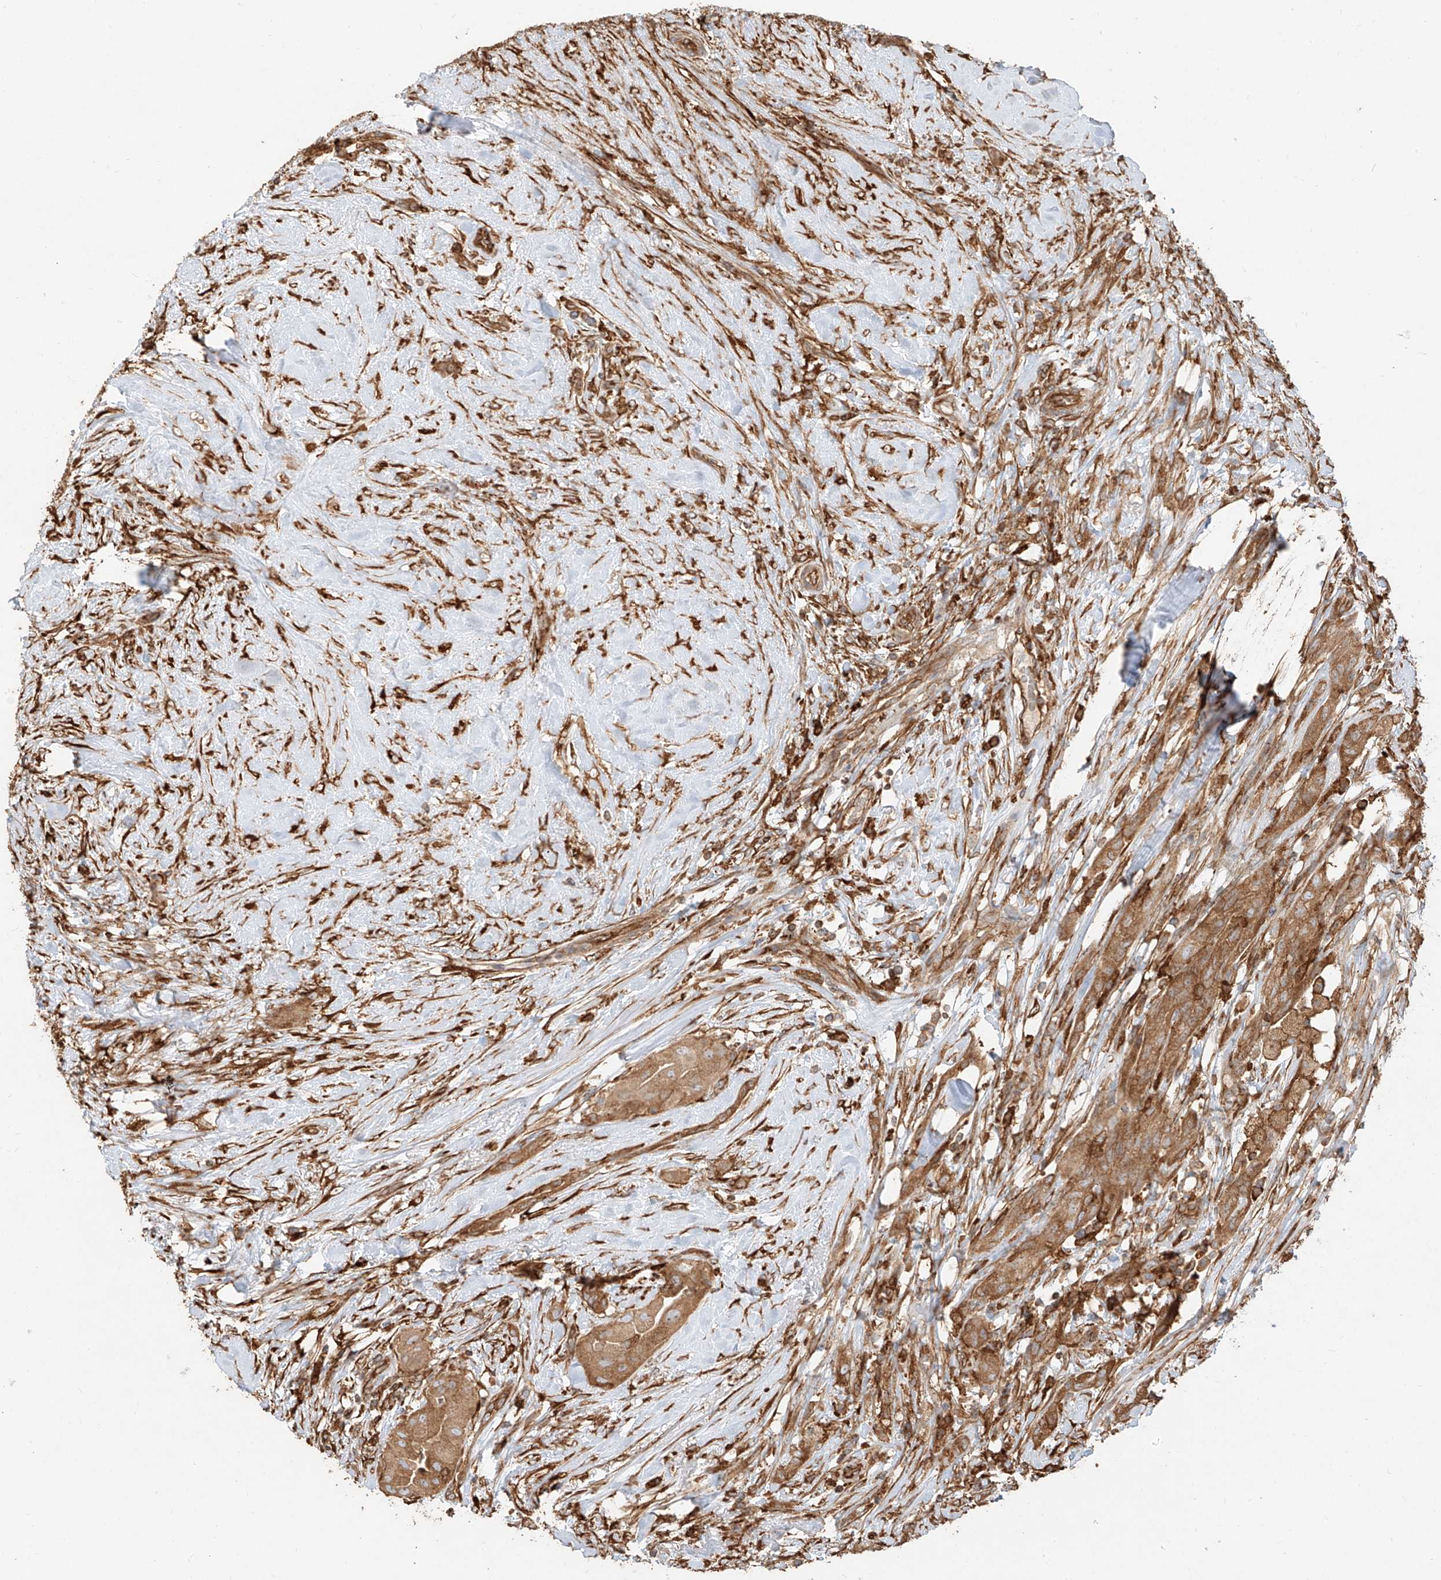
{"staining": {"intensity": "moderate", "quantity": ">75%", "location": "cytoplasmic/membranous"}, "tissue": "thyroid cancer", "cell_type": "Tumor cells", "image_type": "cancer", "snomed": [{"axis": "morphology", "description": "Papillary adenocarcinoma, NOS"}, {"axis": "topography", "description": "Thyroid gland"}], "caption": "IHC histopathology image of human thyroid cancer (papillary adenocarcinoma) stained for a protein (brown), which displays medium levels of moderate cytoplasmic/membranous staining in about >75% of tumor cells.", "gene": "SNX9", "patient": {"sex": "female", "age": 59}}